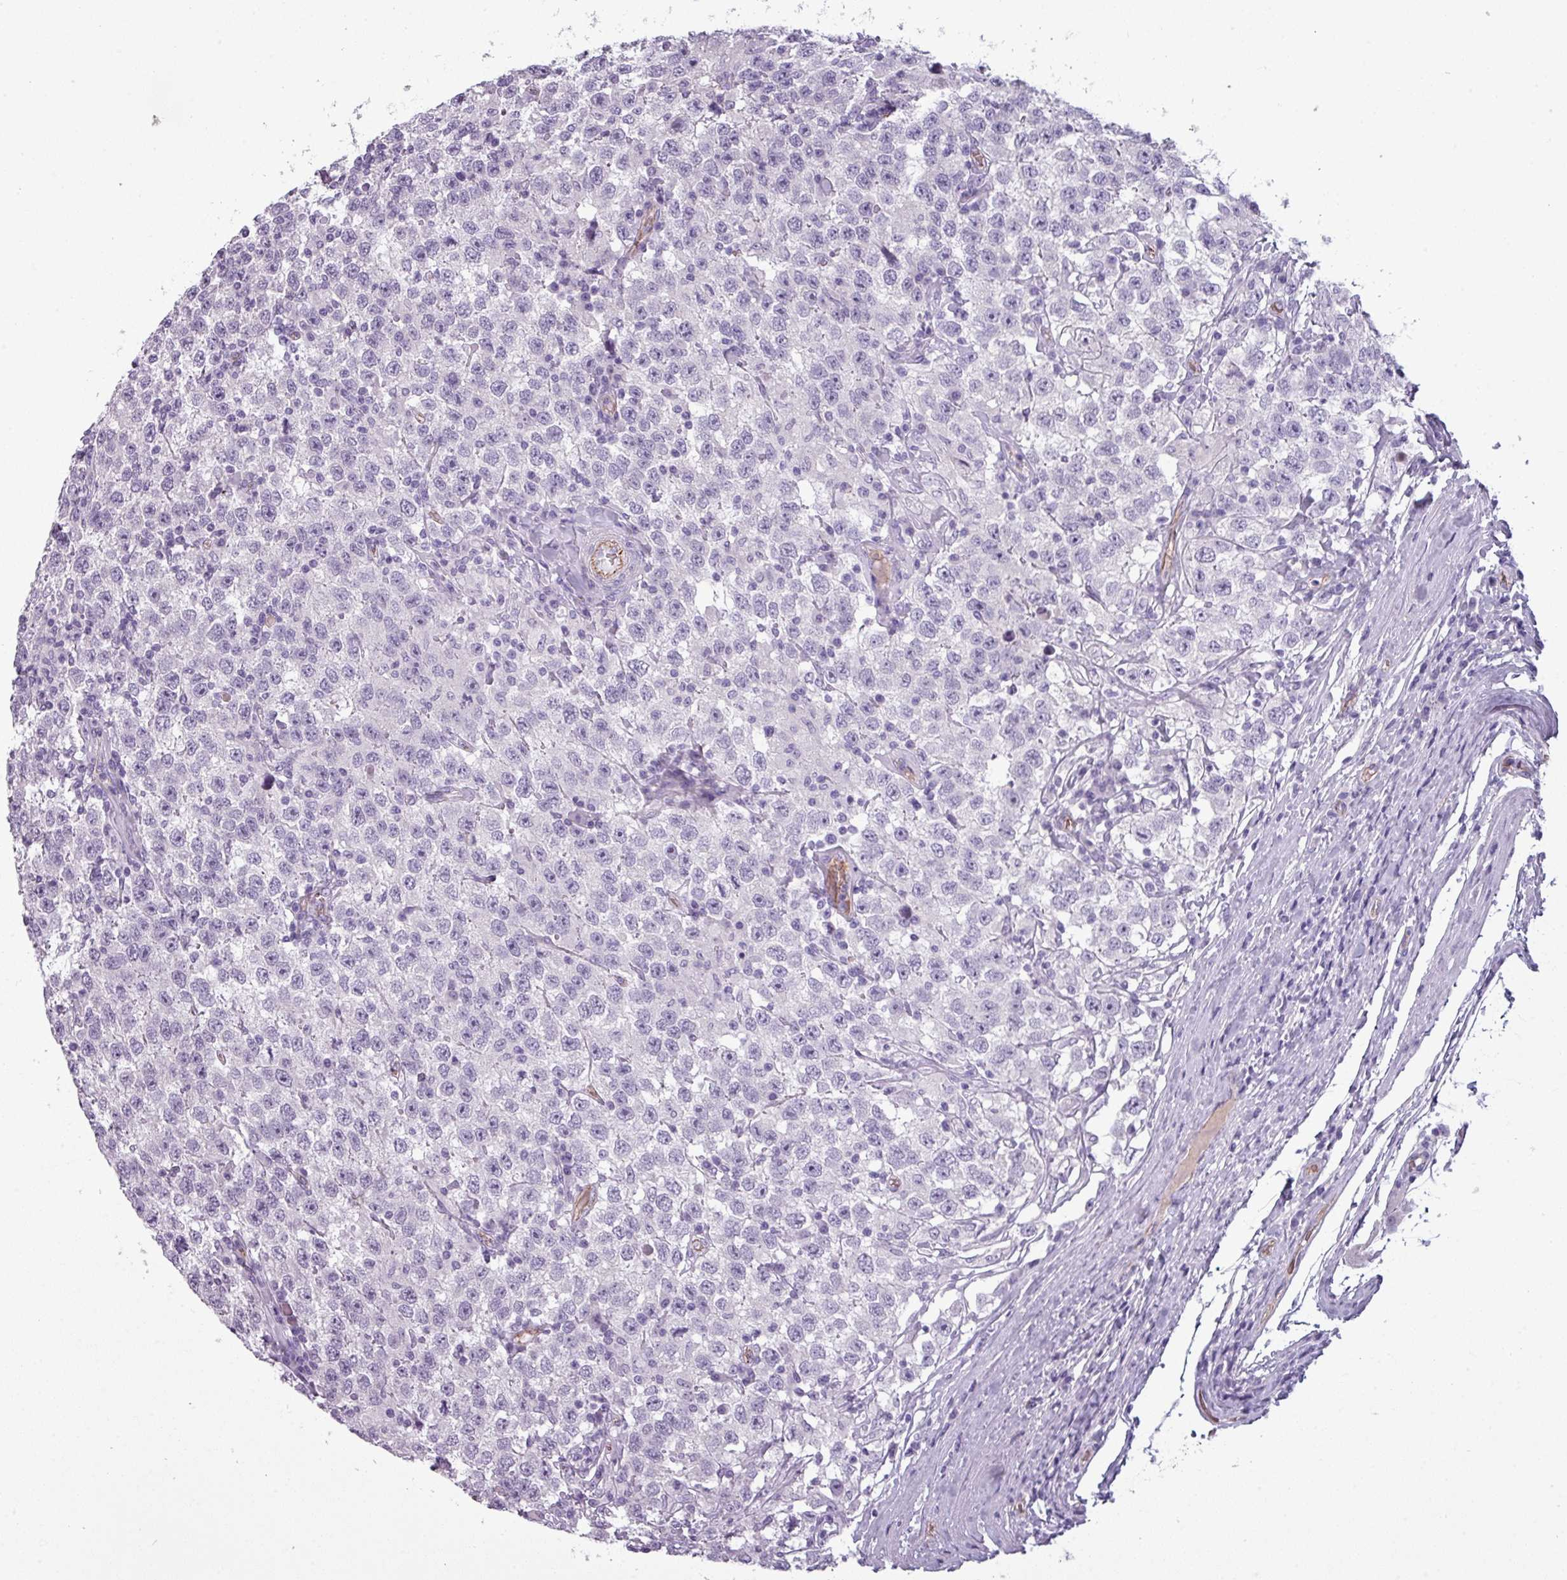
{"staining": {"intensity": "negative", "quantity": "none", "location": "none"}, "tissue": "testis cancer", "cell_type": "Tumor cells", "image_type": "cancer", "snomed": [{"axis": "morphology", "description": "Seminoma, NOS"}, {"axis": "topography", "description": "Testis"}], "caption": "This is an immunohistochemistry (IHC) histopathology image of testis seminoma. There is no positivity in tumor cells.", "gene": "AREL1", "patient": {"sex": "male", "age": 41}}